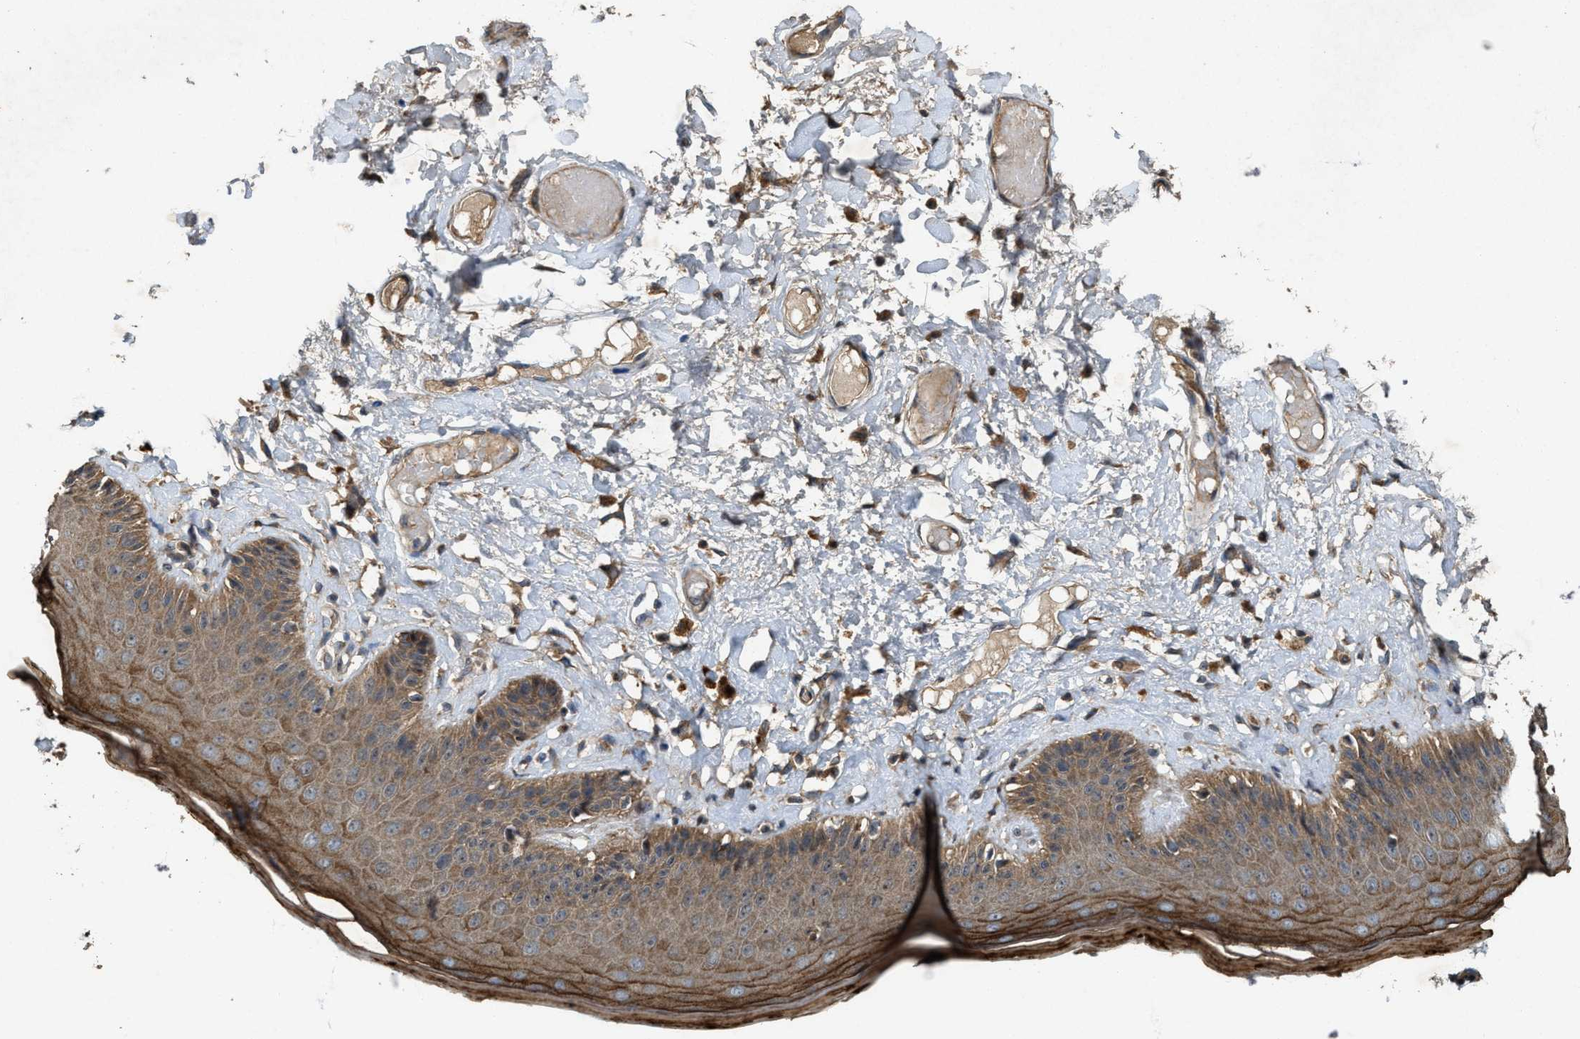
{"staining": {"intensity": "strong", "quantity": "25%-75%", "location": "cytoplasmic/membranous"}, "tissue": "skin", "cell_type": "Epidermal cells", "image_type": "normal", "snomed": [{"axis": "morphology", "description": "Normal tissue, NOS"}, {"axis": "topography", "description": "Vulva"}], "caption": "Immunohistochemical staining of normal human skin reveals high levels of strong cytoplasmic/membranous expression in approximately 25%-75% of epidermal cells.", "gene": "PDP2", "patient": {"sex": "female", "age": 73}}